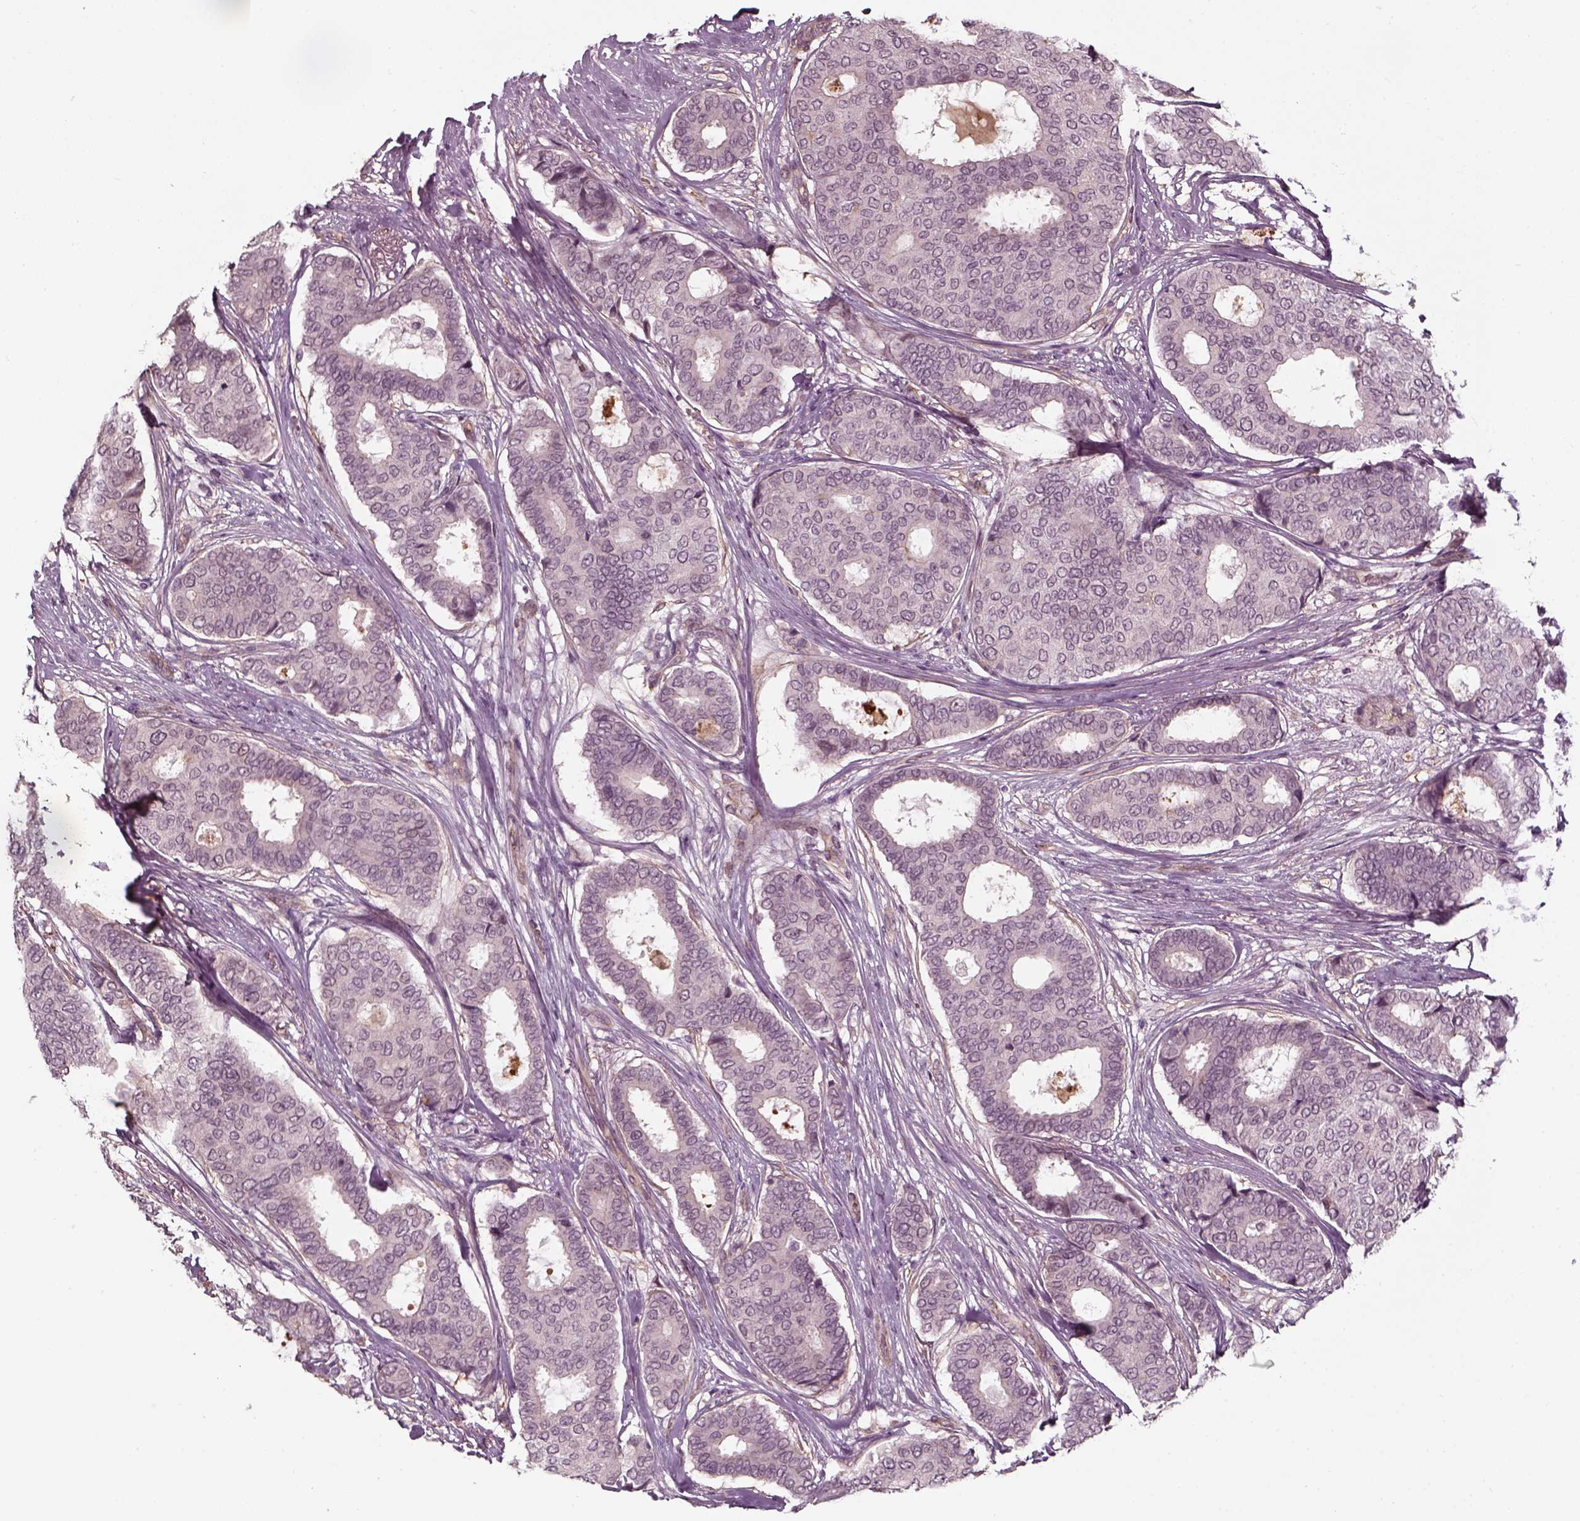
{"staining": {"intensity": "negative", "quantity": "none", "location": "none"}, "tissue": "breast cancer", "cell_type": "Tumor cells", "image_type": "cancer", "snomed": [{"axis": "morphology", "description": "Duct carcinoma"}, {"axis": "topography", "description": "Breast"}], "caption": "Immunohistochemistry (IHC) of human breast infiltrating ductal carcinoma demonstrates no expression in tumor cells.", "gene": "LAMB2", "patient": {"sex": "female", "age": 75}}